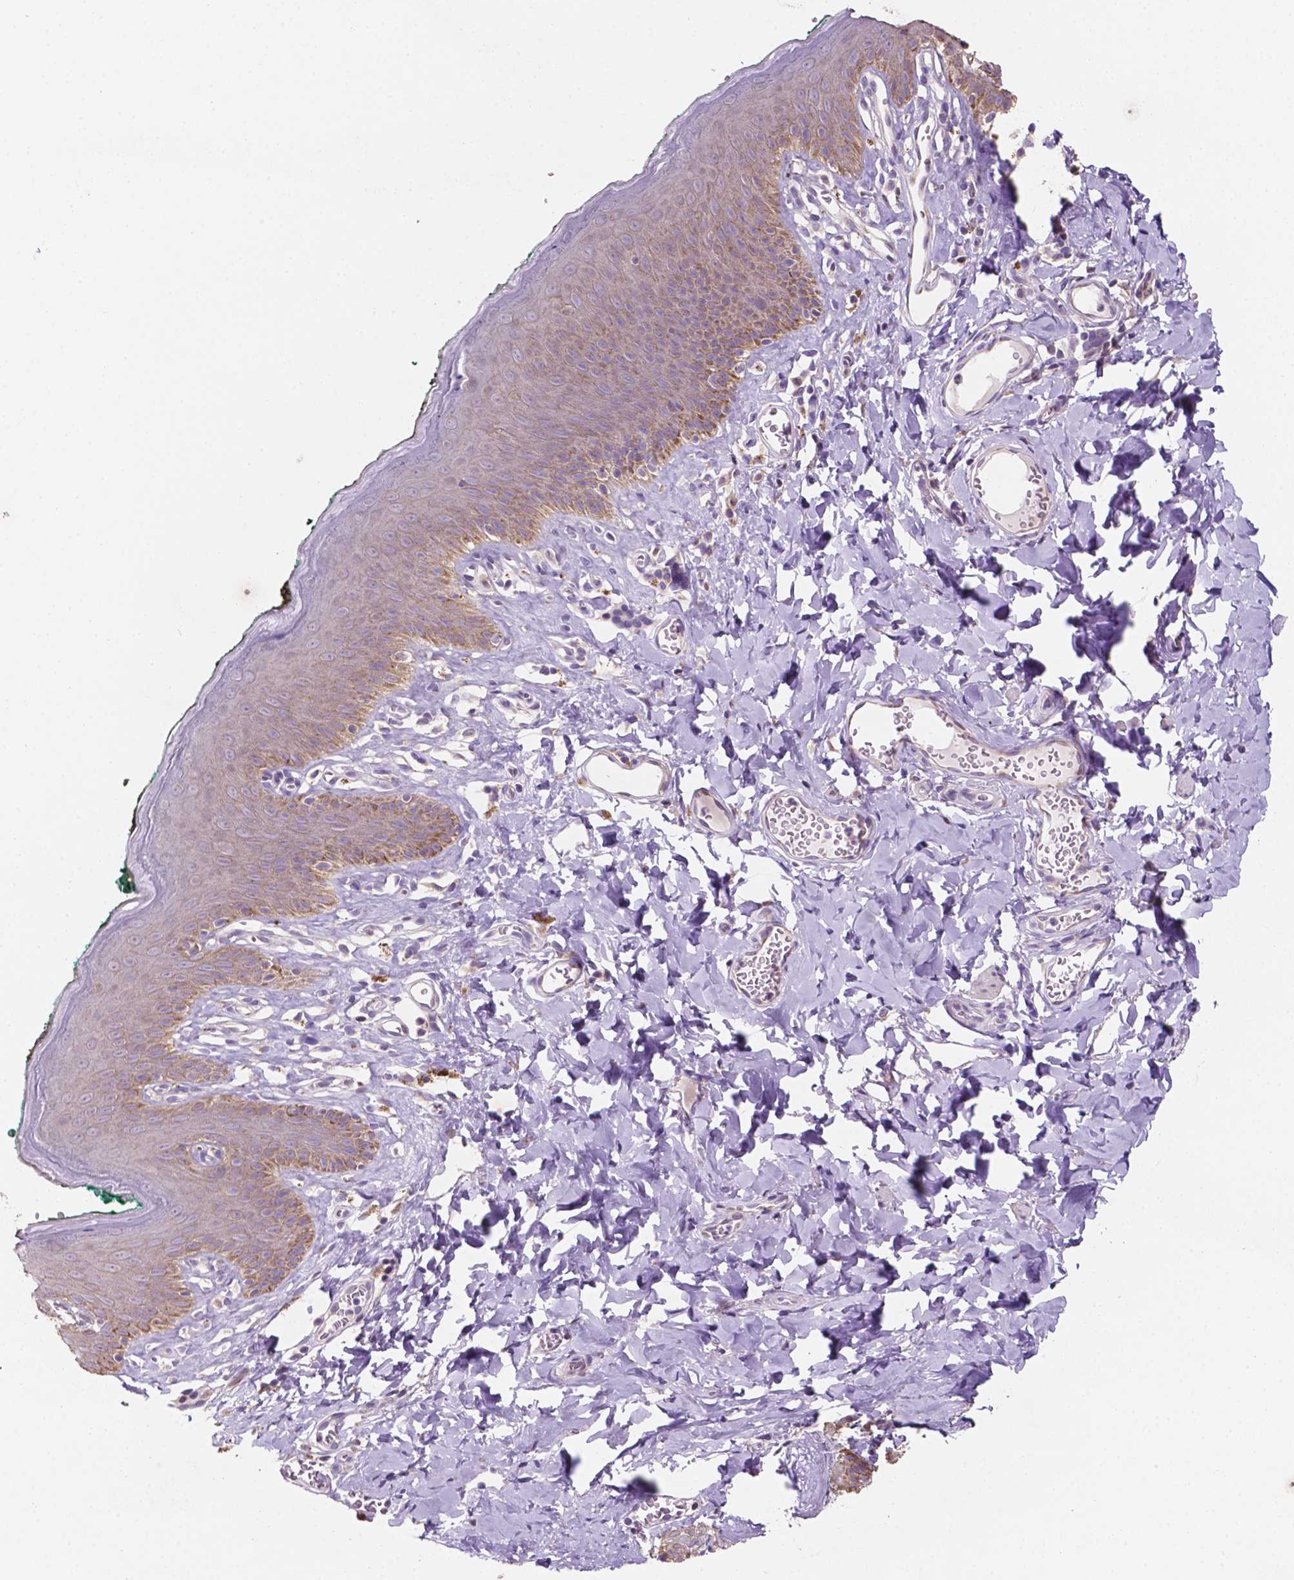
{"staining": {"intensity": "moderate", "quantity": "25%-75%", "location": "cytoplasmic/membranous"}, "tissue": "skin", "cell_type": "Epidermal cells", "image_type": "normal", "snomed": [{"axis": "morphology", "description": "Normal tissue, NOS"}, {"axis": "topography", "description": "Vulva"}, {"axis": "topography", "description": "Peripheral nerve tissue"}], "caption": "Immunohistochemistry (DAB (3,3'-diaminobenzidine)) staining of normal skin reveals moderate cytoplasmic/membranous protein staining in approximately 25%-75% of epidermal cells. (brown staining indicates protein expression, while blue staining denotes nuclei).", "gene": "MKRN2OS", "patient": {"sex": "female", "age": 66}}